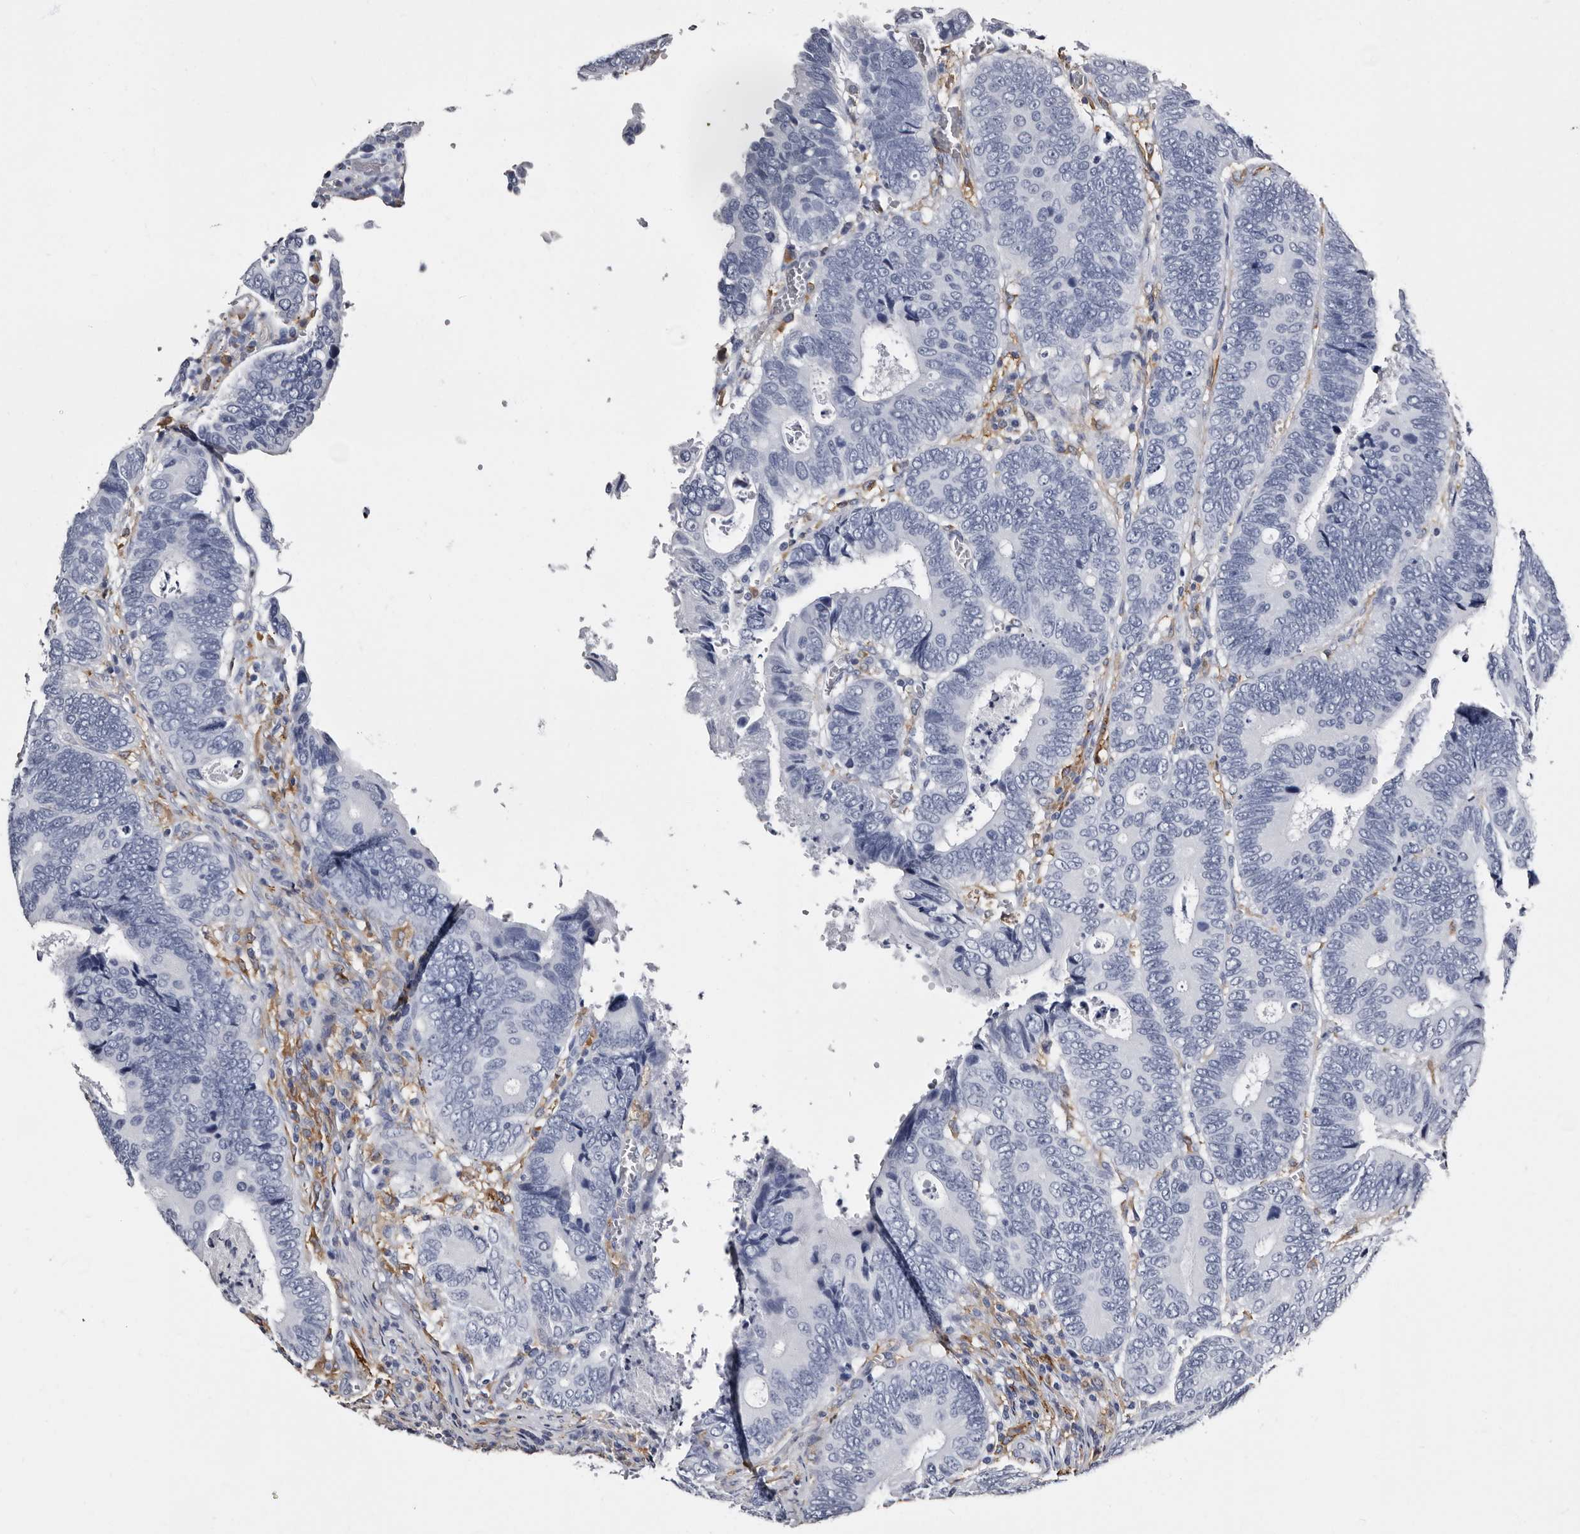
{"staining": {"intensity": "negative", "quantity": "none", "location": "none"}, "tissue": "colorectal cancer", "cell_type": "Tumor cells", "image_type": "cancer", "snomed": [{"axis": "morphology", "description": "Adenocarcinoma, NOS"}, {"axis": "topography", "description": "Colon"}], "caption": "Protein analysis of colorectal cancer (adenocarcinoma) exhibits no significant positivity in tumor cells.", "gene": "EPB41L3", "patient": {"sex": "male", "age": 72}}